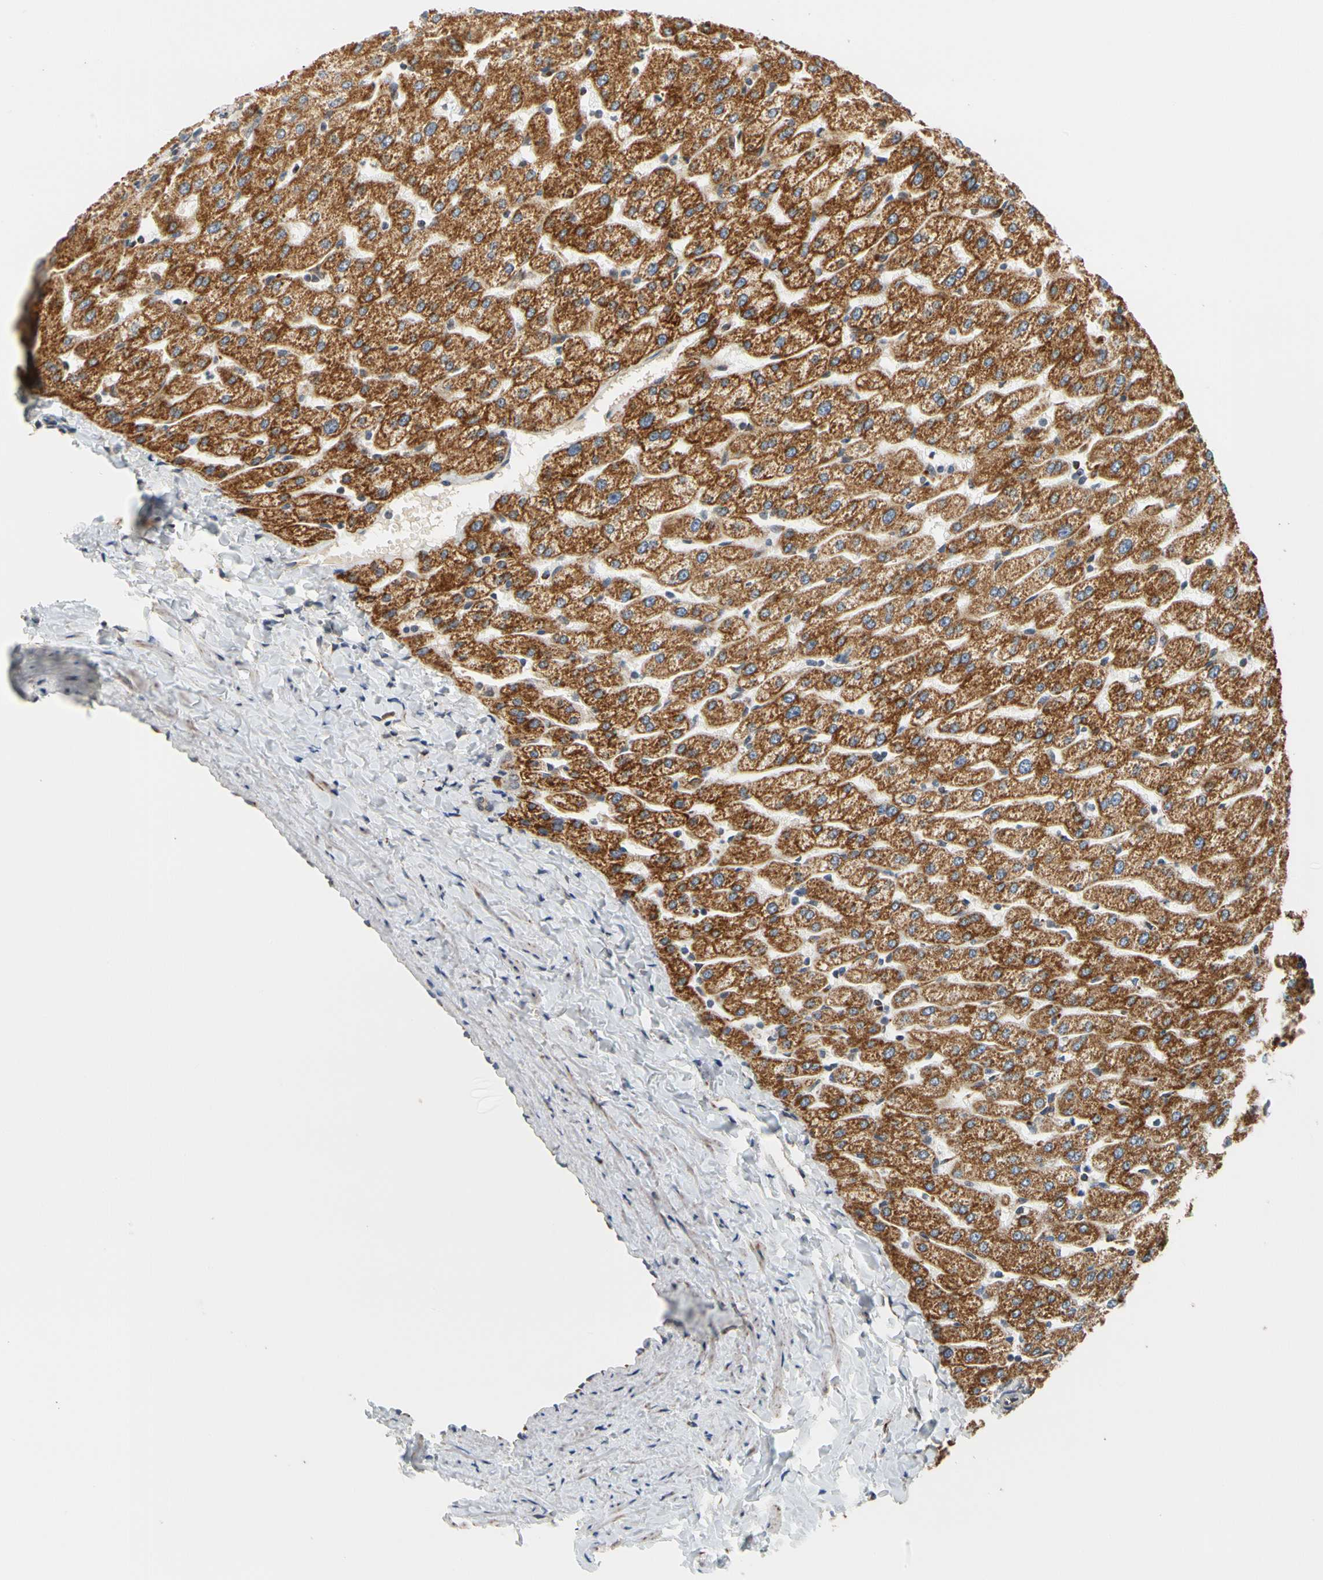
{"staining": {"intensity": "weak", "quantity": "25%-75%", "location": "cytoplasmic/membranous"}, "tissue": "liver", "cell_type": "Cholangiocytes", "image_type": "normal", "snomed": [{"axis": "morphology", "description": "Normal tissue, NOS"}, {"axis": "morphology", "description": "Fibrosis, NOS"}, {"axis": "topography", "description": "Liver"}], "caption": "Immunohistochemical staining of normal human liver displays weak cytoplasmic/membranous protein positivity in about 25%-75% of cholangiocytes.", "gene": "SFXN3", "patient": {"sex": "female", "age": 29}}